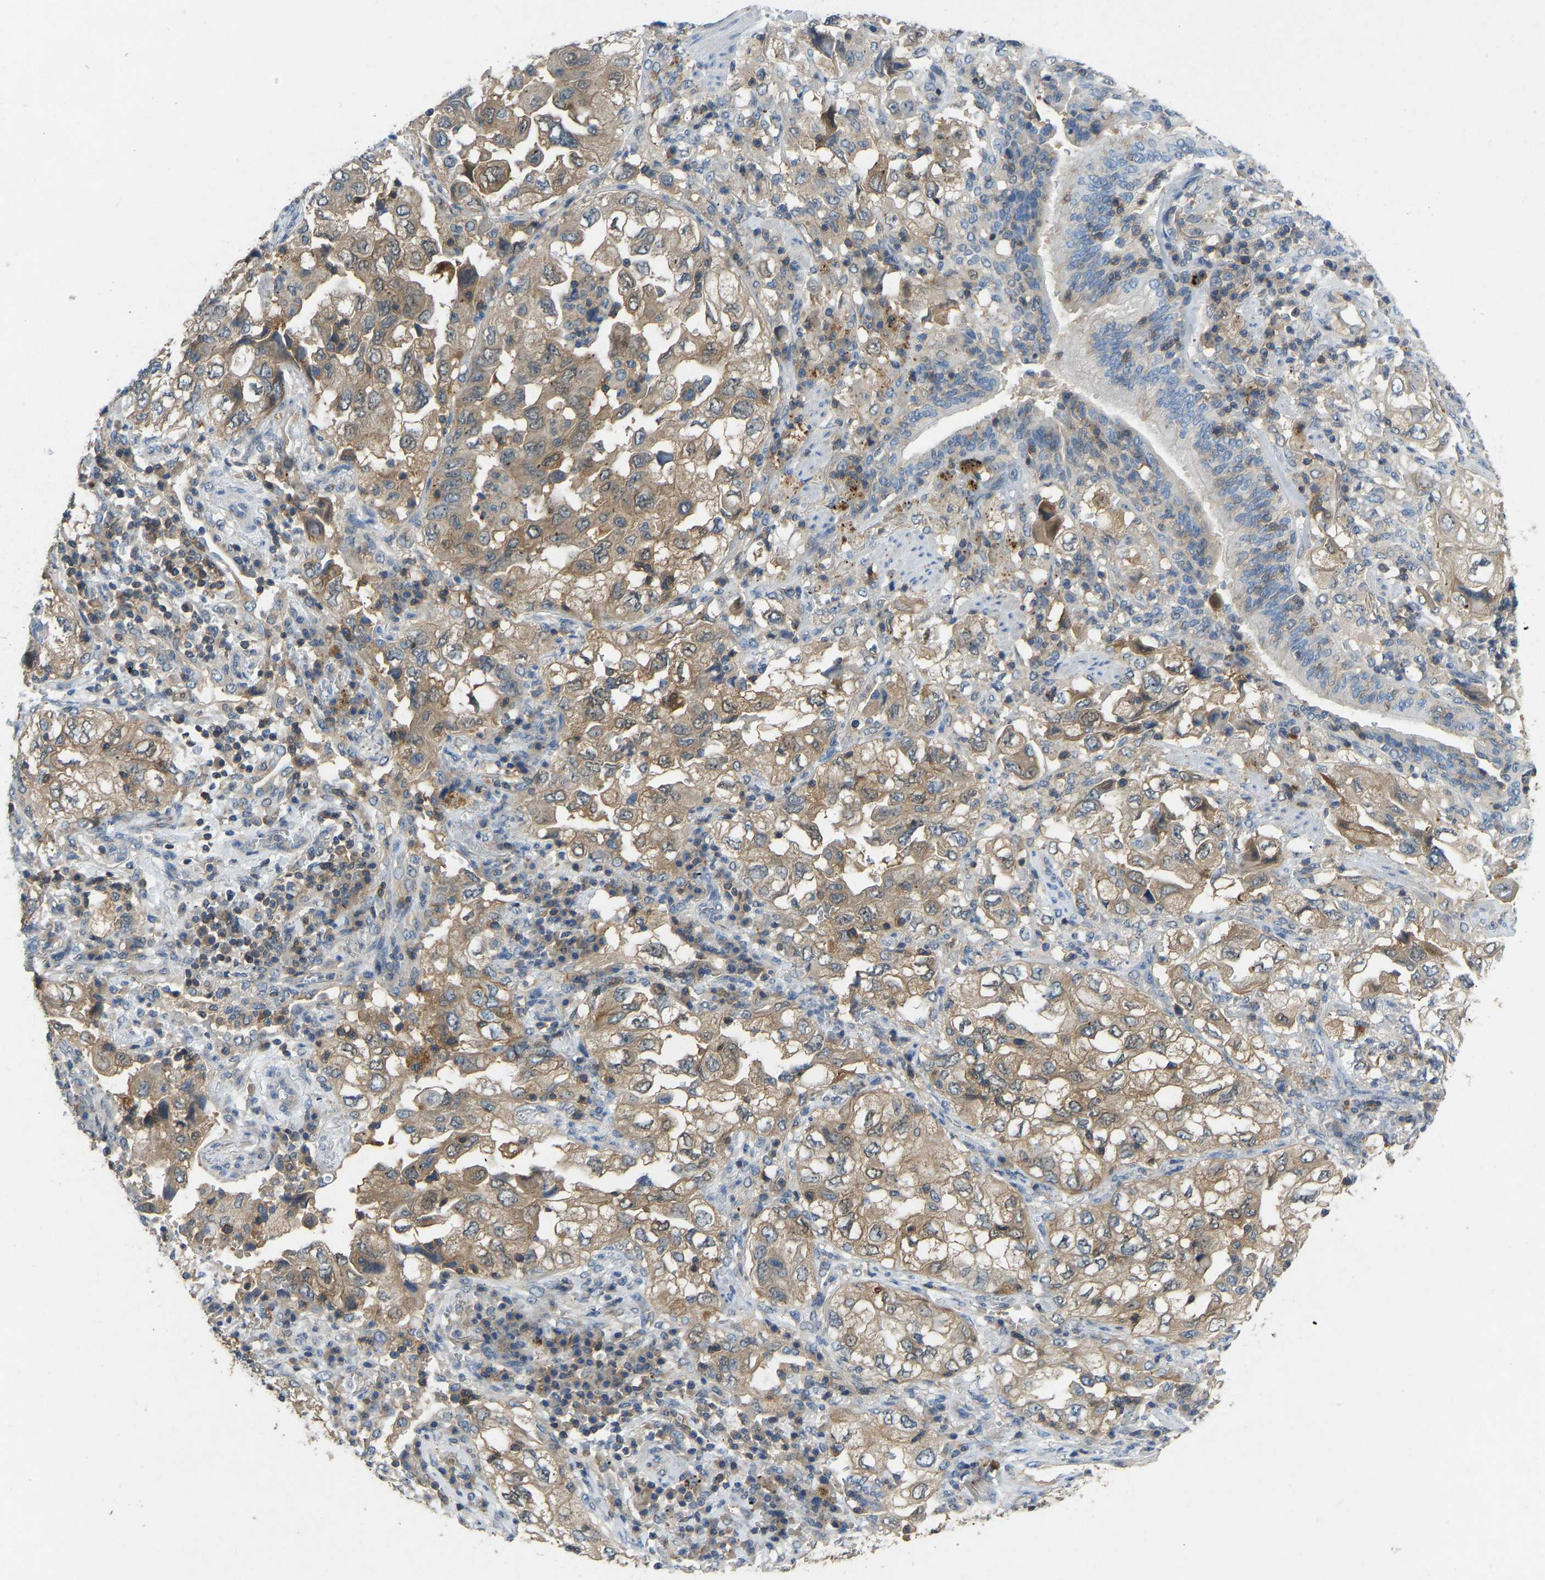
{"staining": {"intensity": "moderate", "quantity": ">75%", "location": "cytoplasmic/membranous"}, "tissue": "lung cancer", "cell_type": "Tumor cells", "image_type": "cancer", "snomed": [{"axis": "morphology", "description": "Adenocarcinoma, NOS"}, {"axis": "topography", "description": "Lung"}], "caption": "DAB (3,3'-diaminobenzidine) immunohistochemical staining of adenocarcinoma (lung) displays moderate cytoplasmic/membranous protein positivity in approximately >75% of tumor cells.", "gene": "NDRG3", "patient": {"sex": "male", "age": 64}}